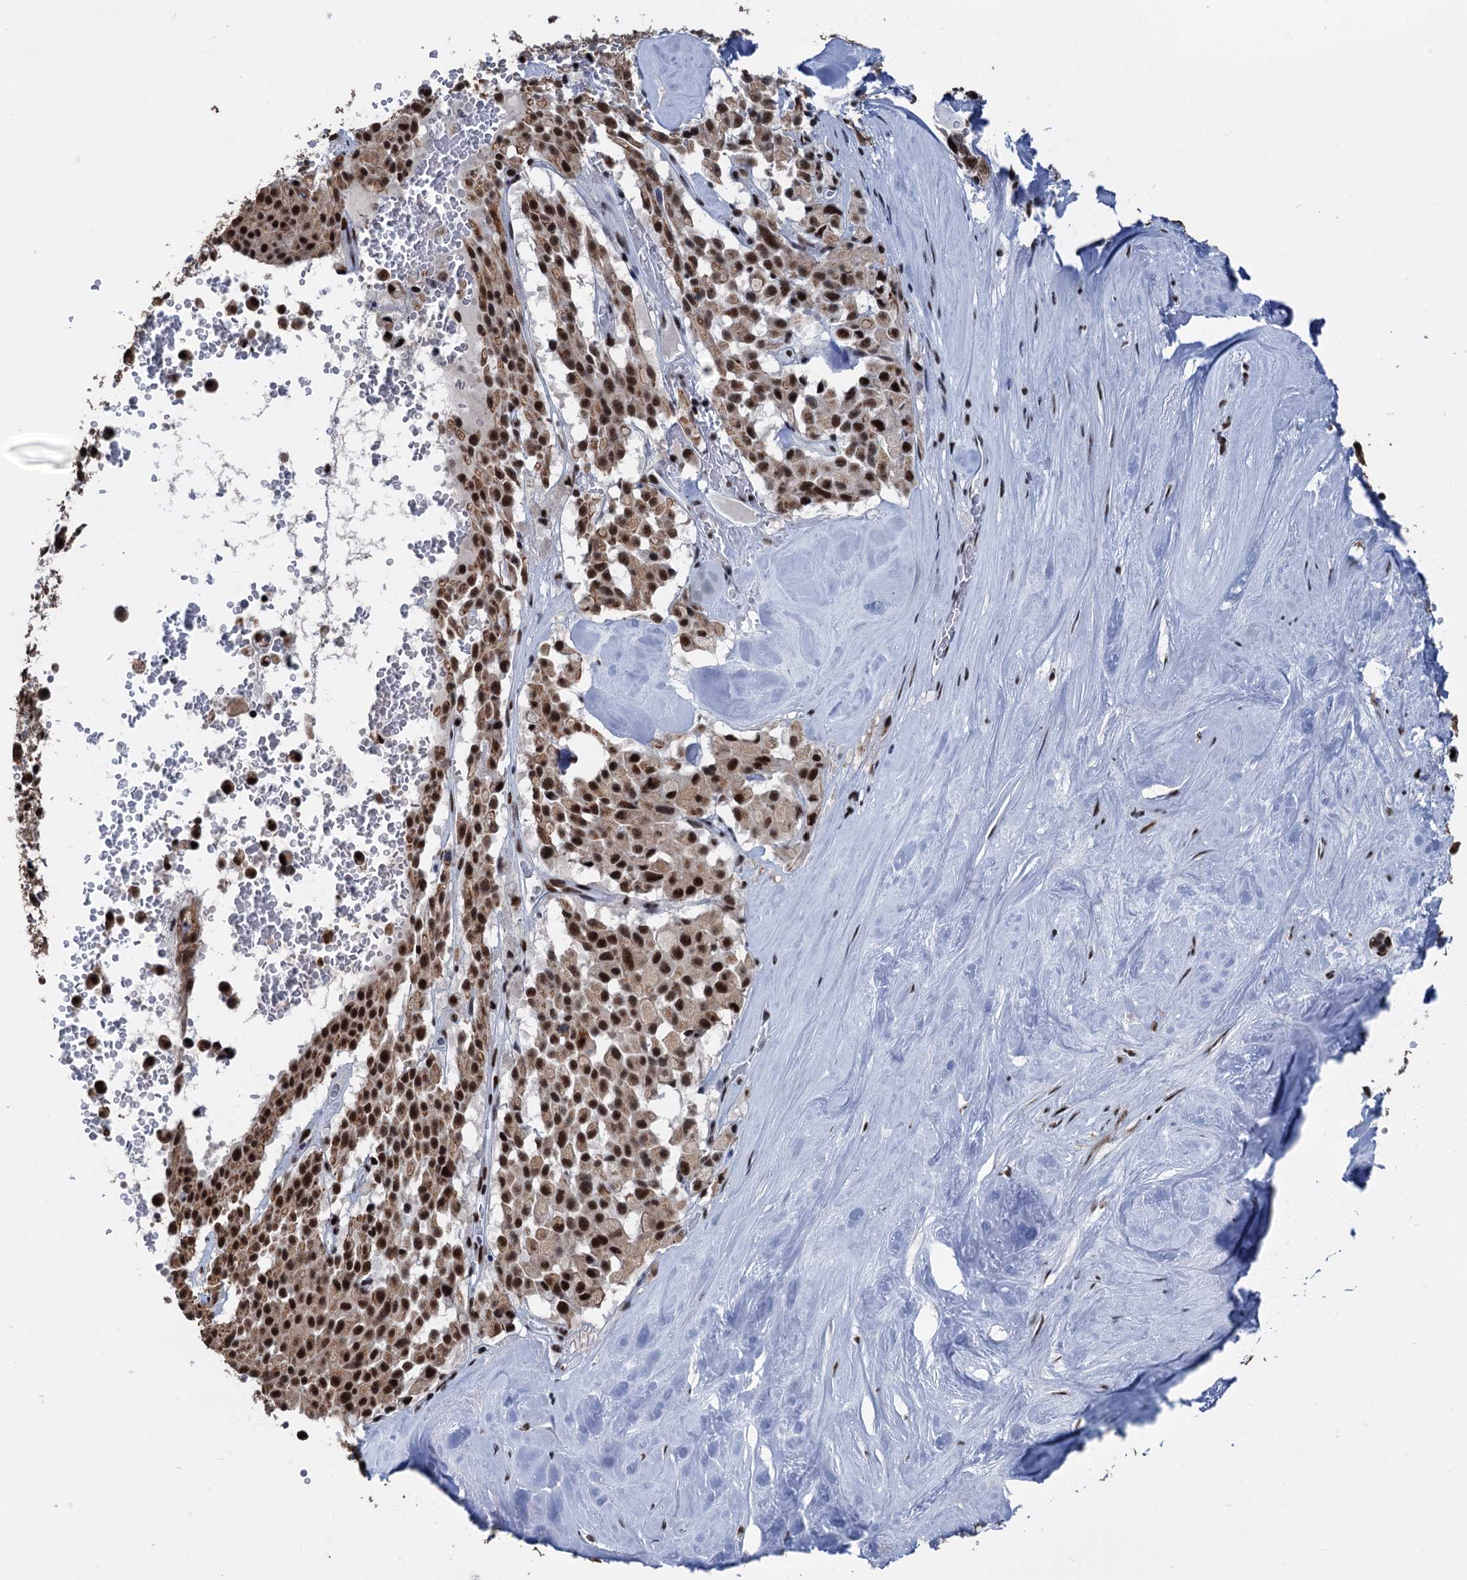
{"staining": {"intensity": "strong", "quantity": ">75%", "location": "nuclear"}, "tissue": "pancreatic cancer", "cell_type": "Tumor cells", "image_type": "cancer", "snomed": [{"axis": "morphology", "description": "Adenocarcinoma, NOS"}, {"axis": "topography", "description": "Pancreas"}], "caption": "A brown stain labels strong nuclear positivity of a protein in human pancreatic cancer (adenocarcinoma) tumor cells.", "gene": "DDX23", "patient": {"sex": "male", "age": 65}}